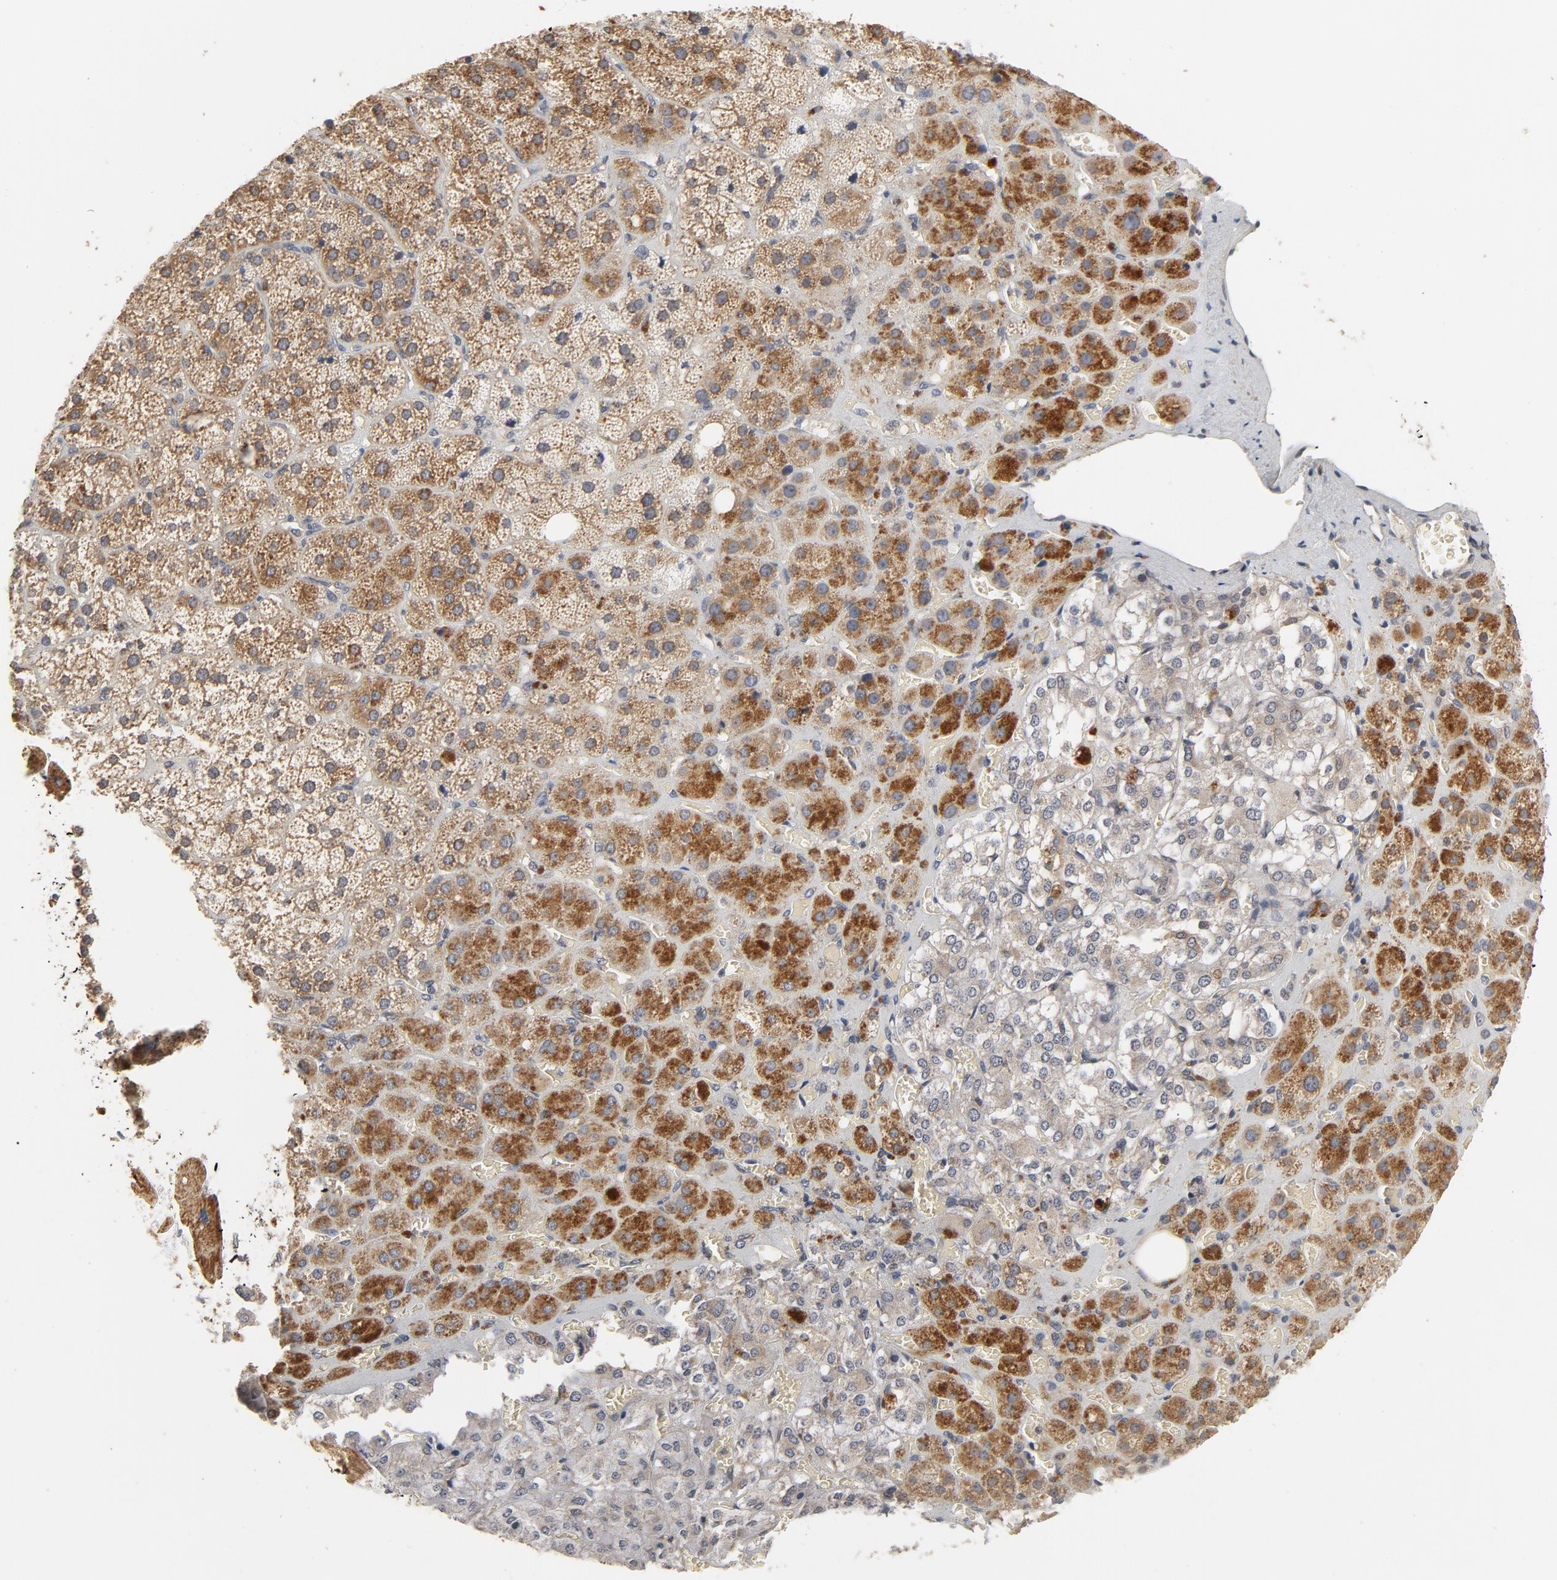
{"staining": {"intensity": "strong", "quantity": ">75%", "location": "cytoplasmic/membranous"}, "tissue": "adrenal gland", "cell_type": "Glandular cells", "image_type": "normal", "snomed": [{"axis": "morphology", "description": "Normal tissue, NOS"}, {"axis": "topography", "description": "Adrenal gland"}], "caption": "High-magnification brightfield microscopy of normal adrenal gland stained with DAB (3,3'-diaminobenzidine) (brown) and counterstained with hematoxylin (blue). glandular cells exhibit strong cytoplasmic/membranous staining is identified in approximately>75% of cells.", "gene": "C14orf119", "patient": {"sex": "female", "age": 71}}